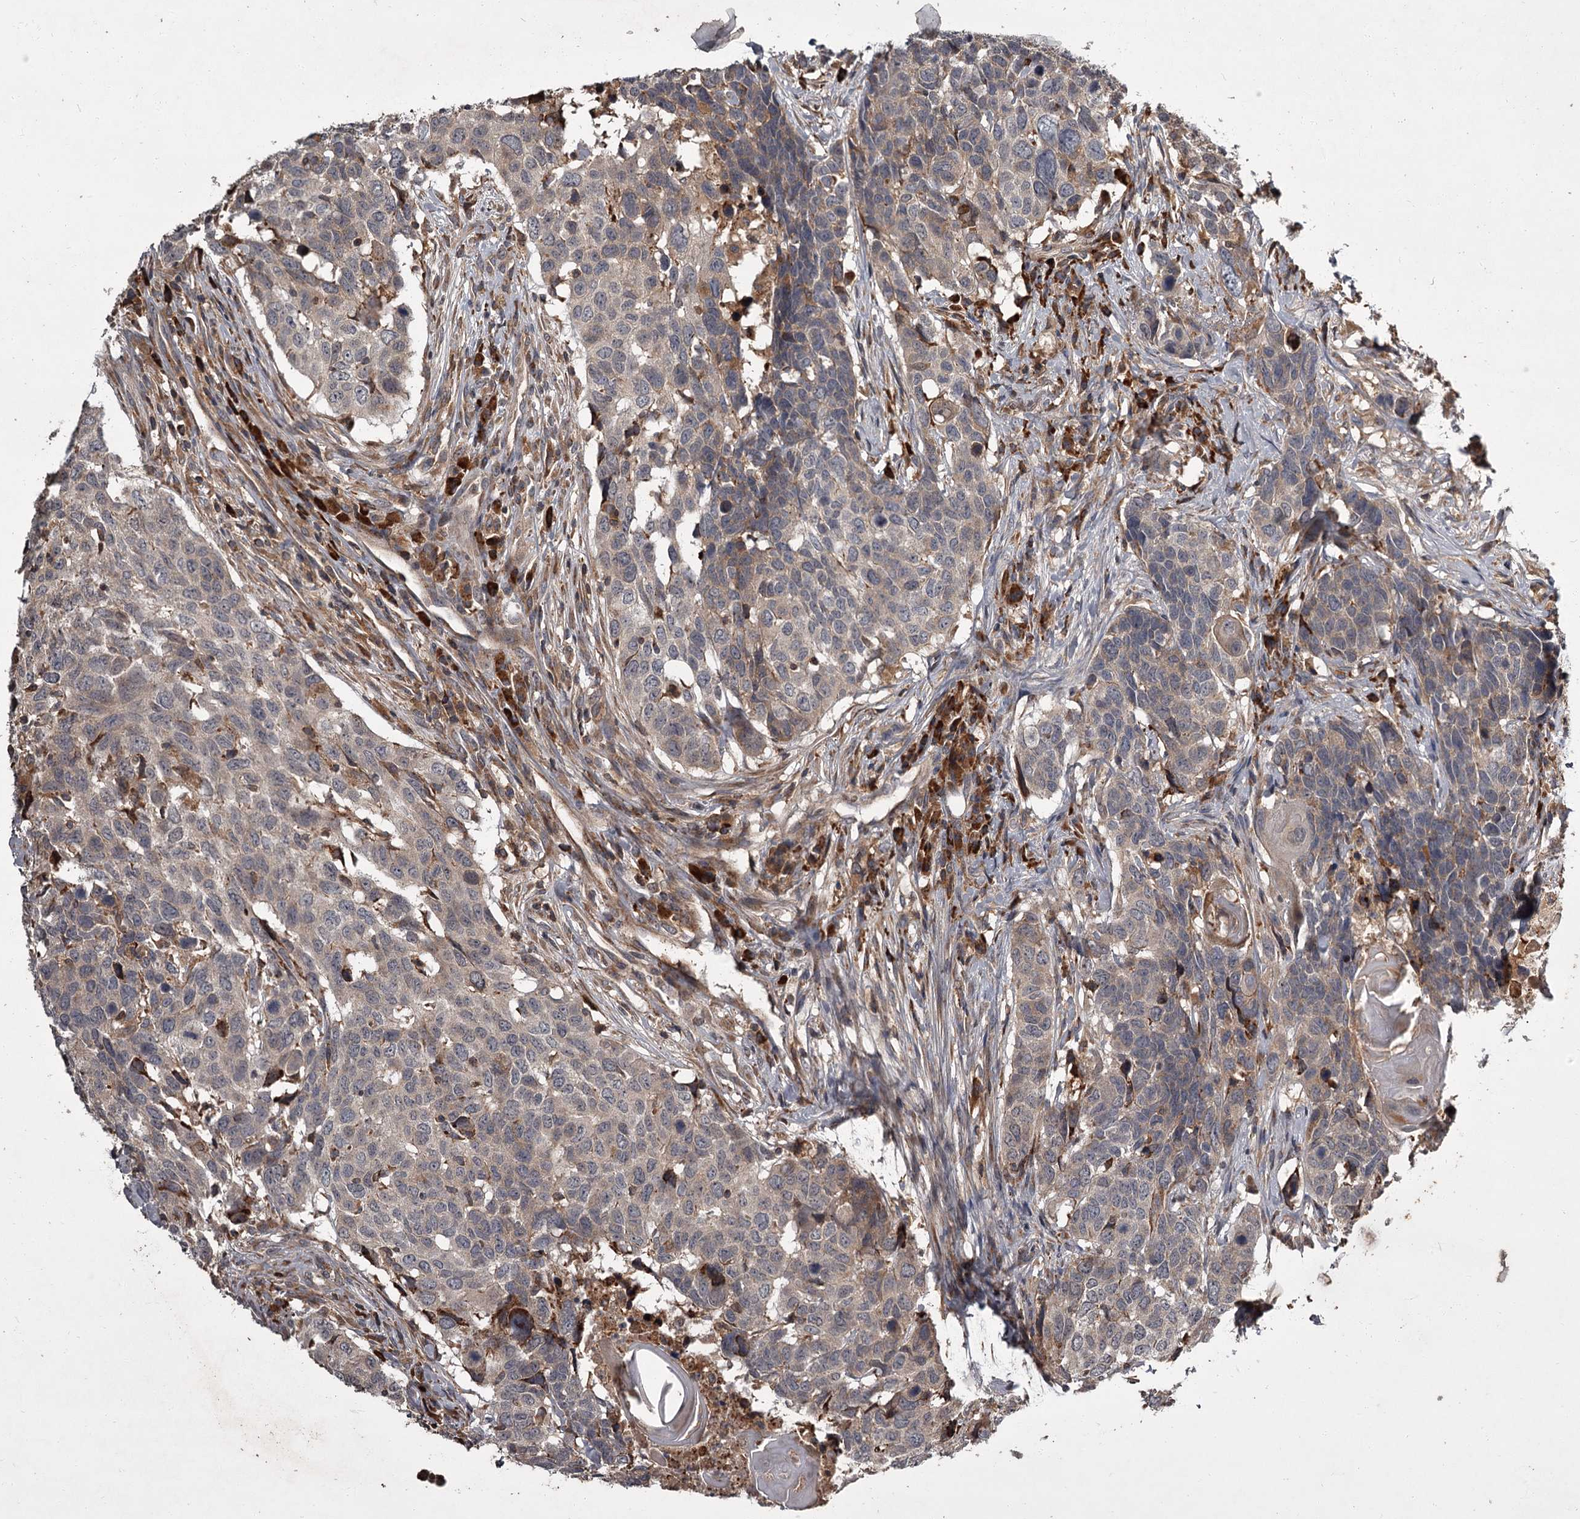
{"staining": {"intensity": "weak", "quantity": "<25%", "location": "cytoplasmic/membranous"}, "tissue": "head and neck cancer", "cell_type": "Tumor cells", "image_type": "cancer", "snomed": [{"axis": "morphology", "description": "Squamous cell carcinoma, NOS"}, {"axis": "topography", "description": "Head-Neck"}], "caption": "This is an immunohistochemistry (IHC) micrograph of head and neck cancer. There is no positivity in tumor cells.", "gene": "UNC93B1", "patient": {"sex": "male", "age": 66}}